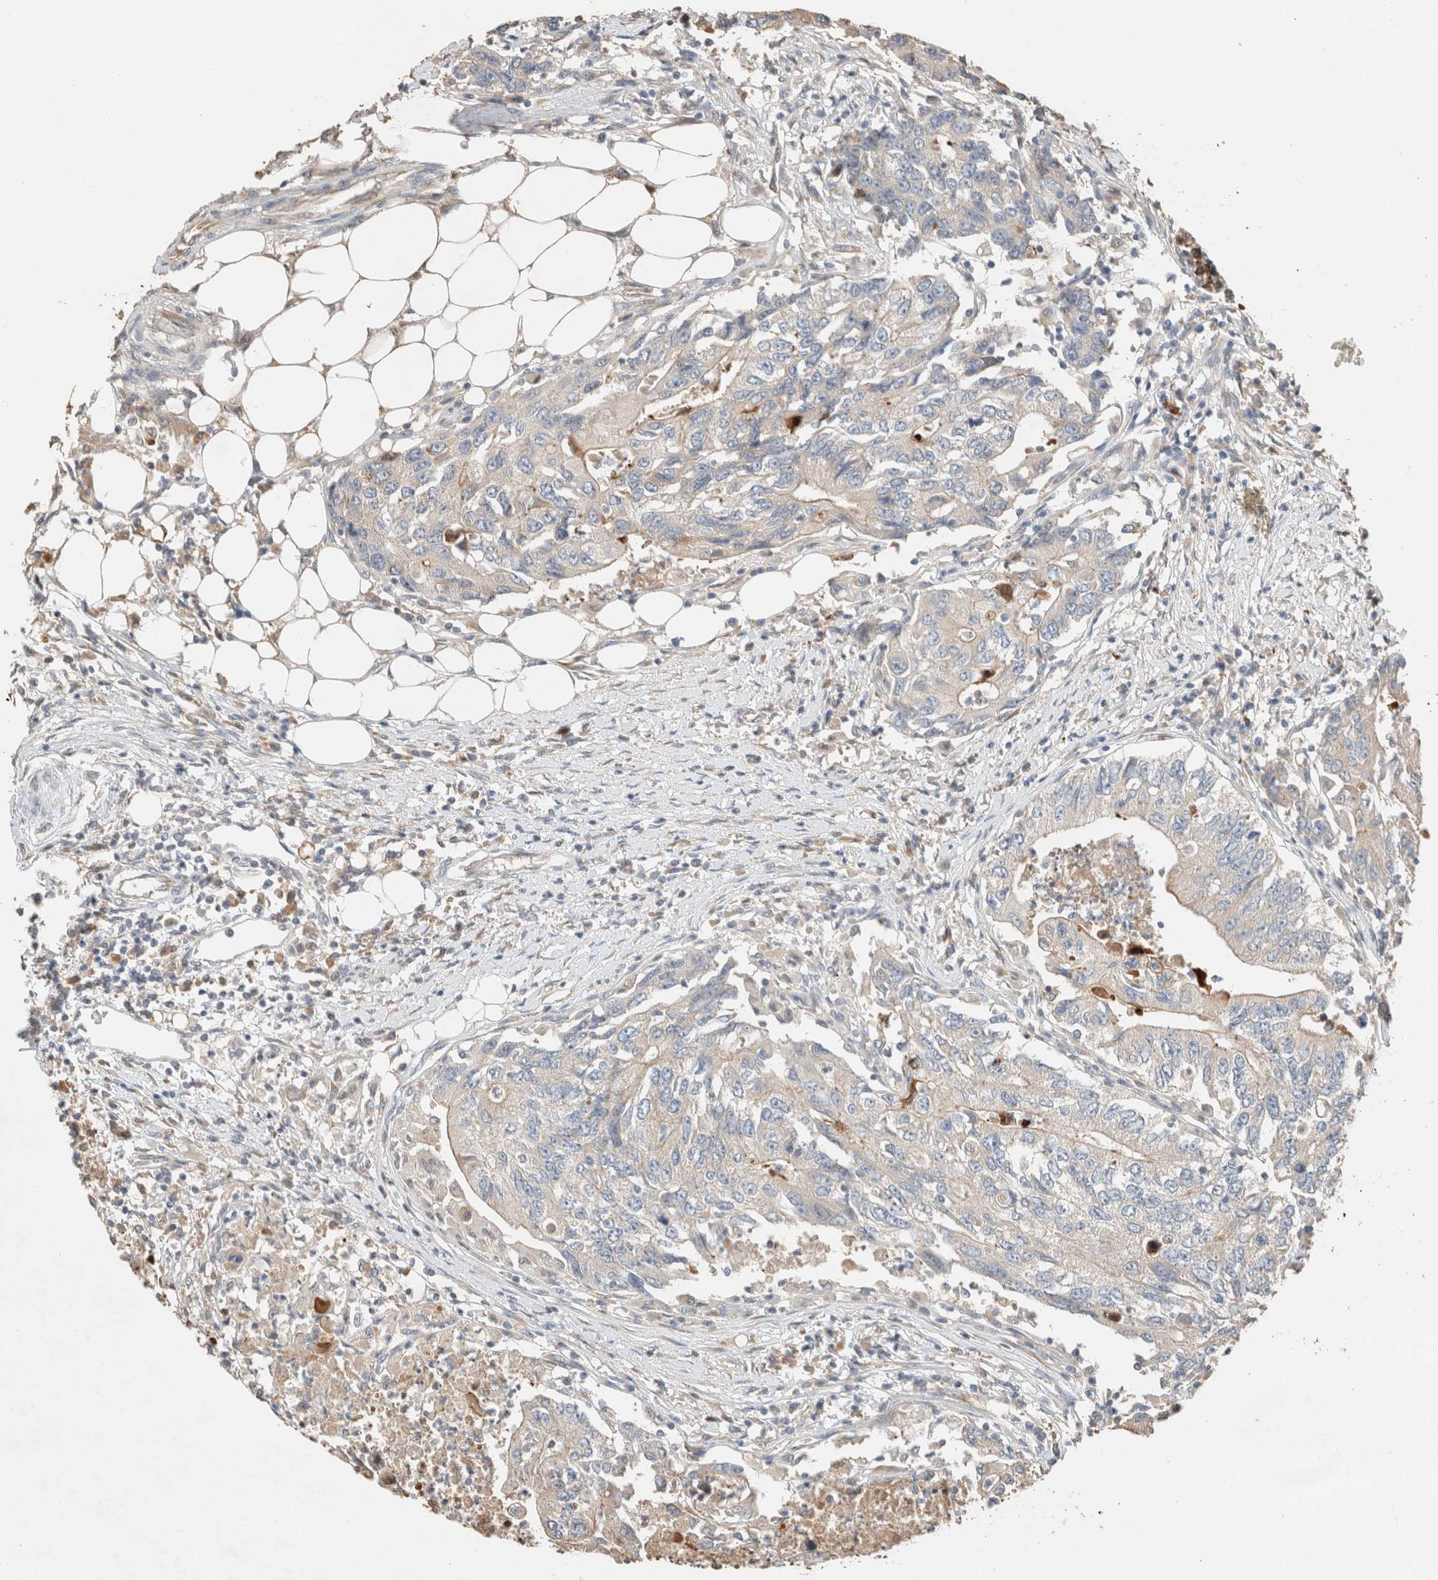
{"staining": {"intensity": "weak", "quantity": "<25%", "location": "cytoplasmic/membranous"}, "tissue": "colorectal cancer", "cell_type": "Tumor cells", "image_type": "cancer", "snomed": [{"axis": "morphology", "description": "Adenocarcinoma, NOS"}, {"axis": "topography", "description": "Colon"}], "caption": "Immunohistochemistry (IHC) histopathology image of neoplastic tissue: colorectal cancer (adenocarcinoma) stained with DAB shows no significant protein positivity in tumor cells. (DAB (3,3'-diaminobenzidine) immunohistochemistry with hematoxylin counter stain).", "gene": "TUBD1", "patient": {"sex": "female", "age": 77}}